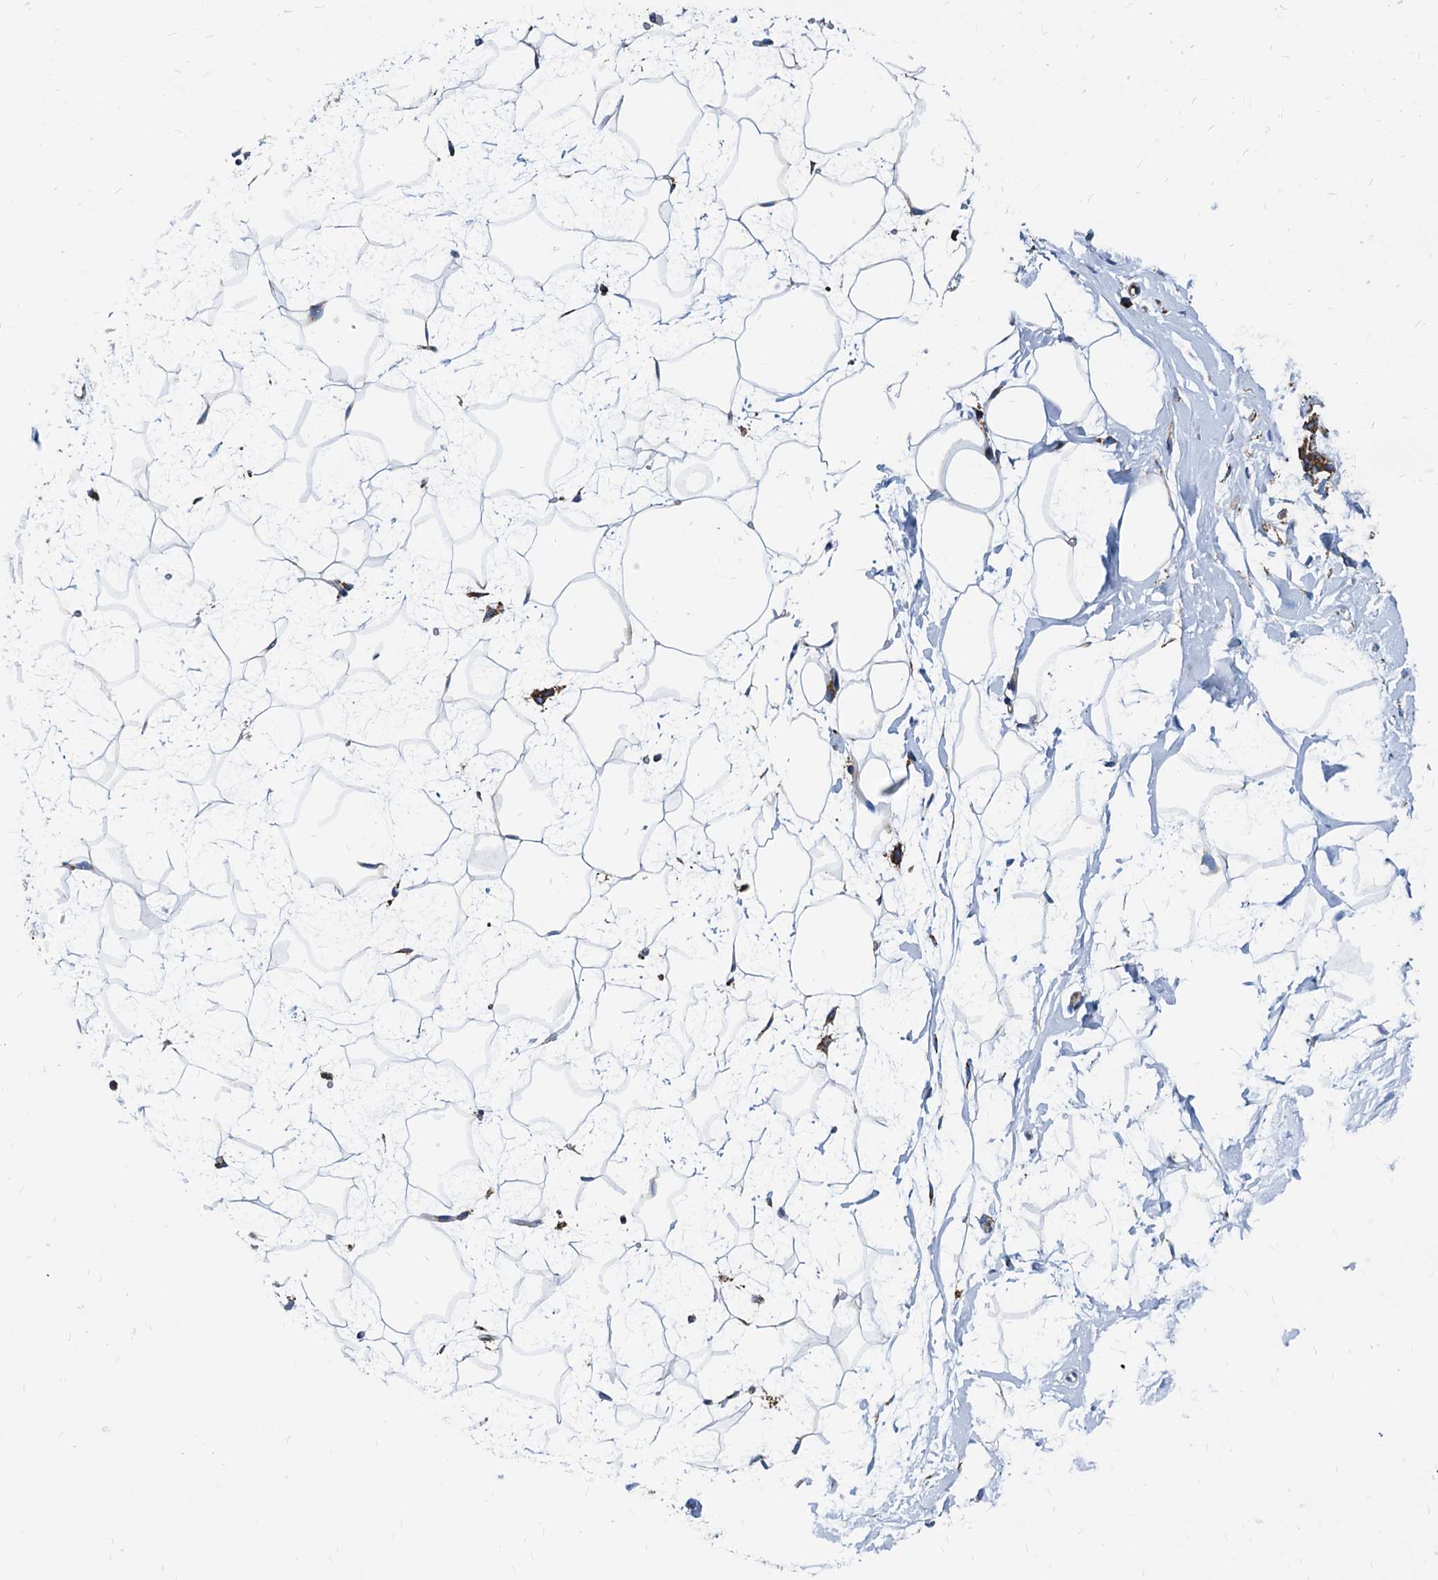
{"staining": {"intensity": "moderate", "quantity": "<25%", "location": "cytoplasmic/membranous"}, "tissue": "breast", "cell_type": "Adipocytes", "image_type": "normal", "snomed": [{"axis": "morphology", "description": "Normal tissue, NOS"}, {"axis": "morphology", "description": "Adenoma, NOS"}, {"axis": "topography", "description": "Breast"}], "caption": "High-power microscopy captured an IHC micrograph of normal breast, revealing moderate cytoplasmic/membranous staining in about <25% of adipocytes. The protein of interest is shown in brown color, while the nuclei are stained blue.", "gene": "HSPA5", "patient": {"sex": "female", "age": 23}}